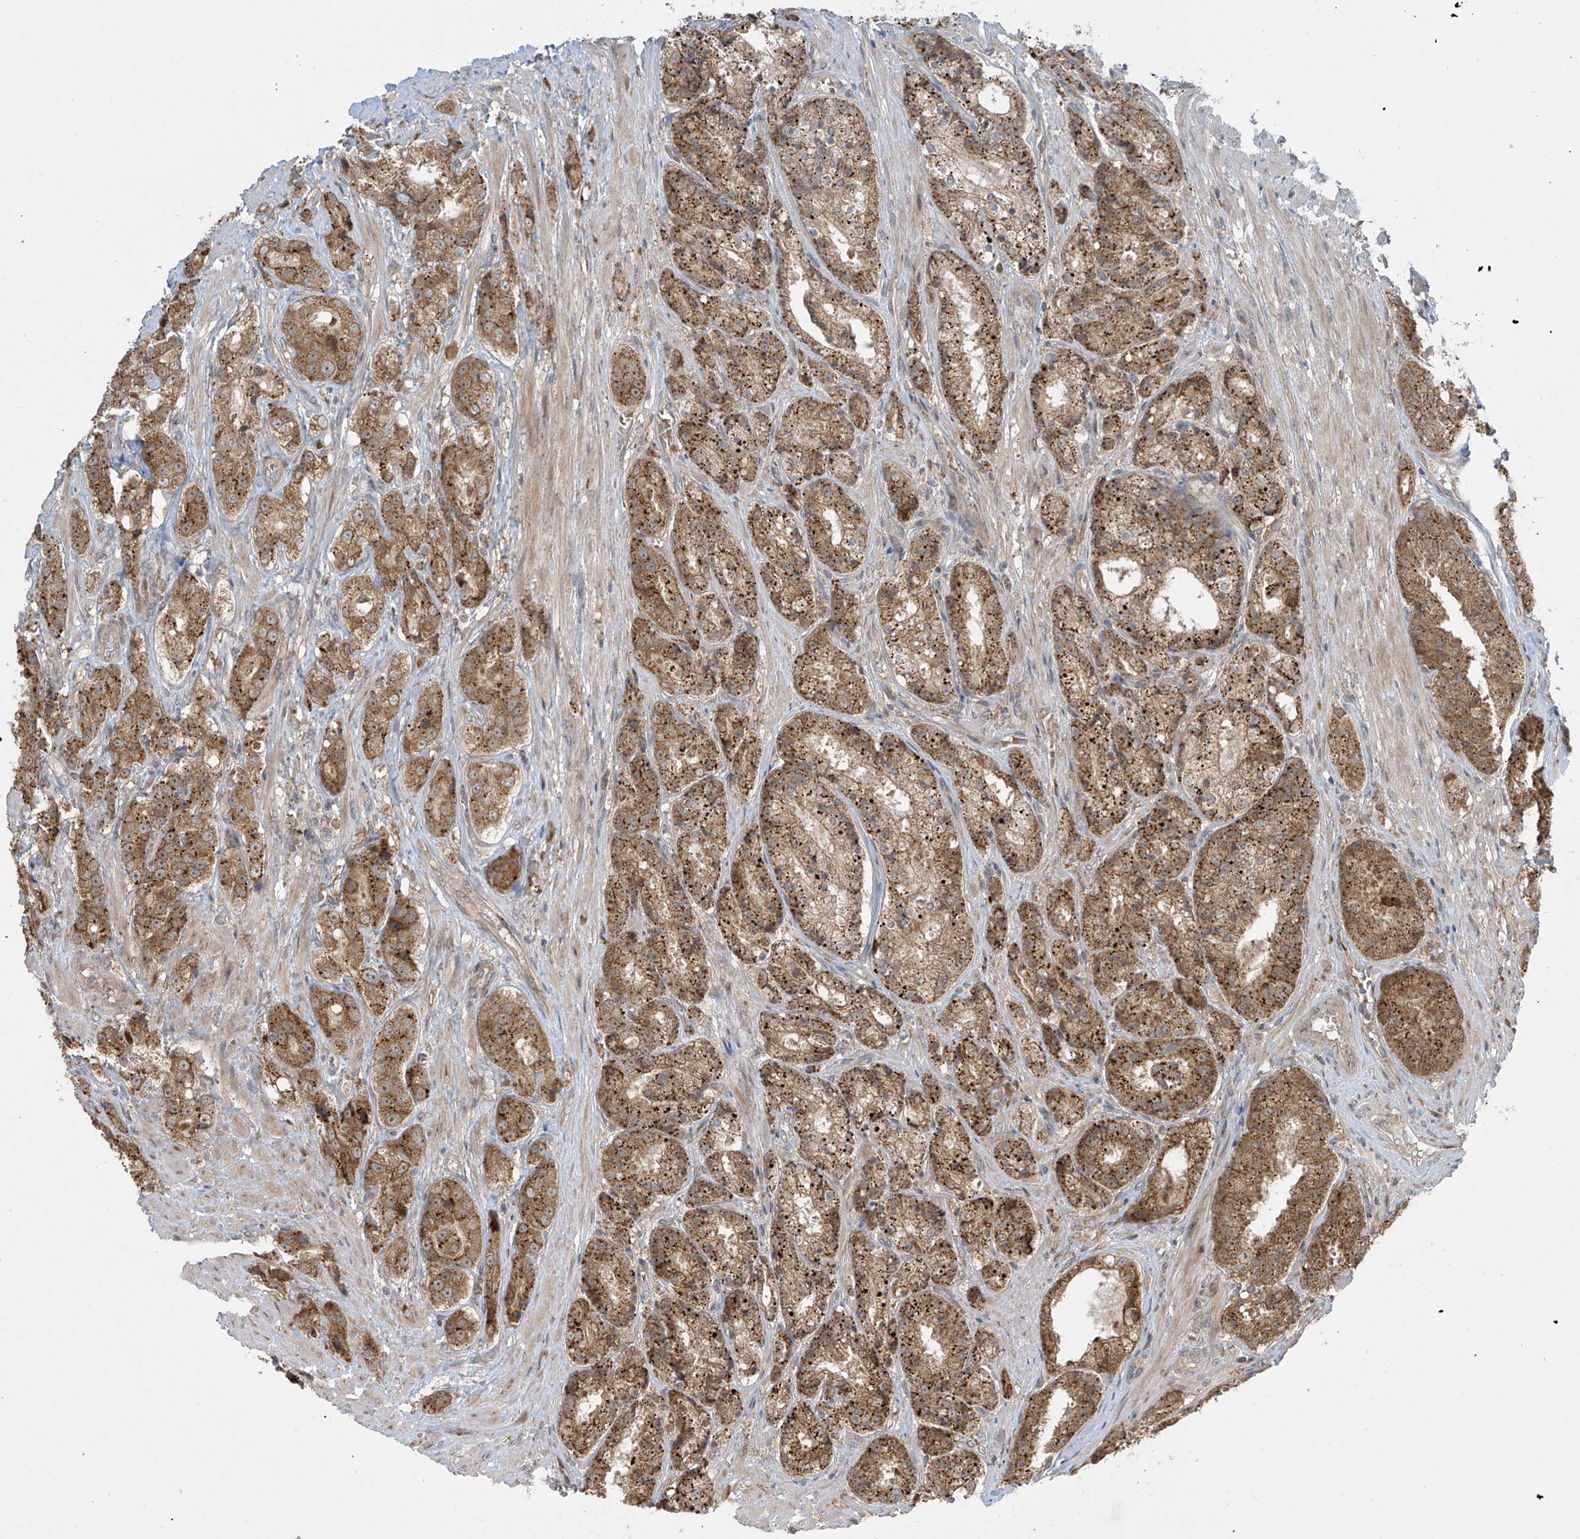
{"staining": {"intensity": "strong", "quantity": ">75%", "location": "cytoplasmic/membranous"}, "tissue": "prostate cancer", "cell_type": "Tumor cells", "image_type": "cancer", "snomed": [{"axis": "morphology", "description": "Adenocarcinoma, High grade"}, {"axis": "topography", "description": "Prostate"}], "caption": "This is an image of IHC staining of adenocarcinoma (high-grade) (prostate), which shows strong expression in the cytoplasmic/membranous of tumor cells.", "gene": "PPAT", "patient": {"sex": "male", "age": 60}}